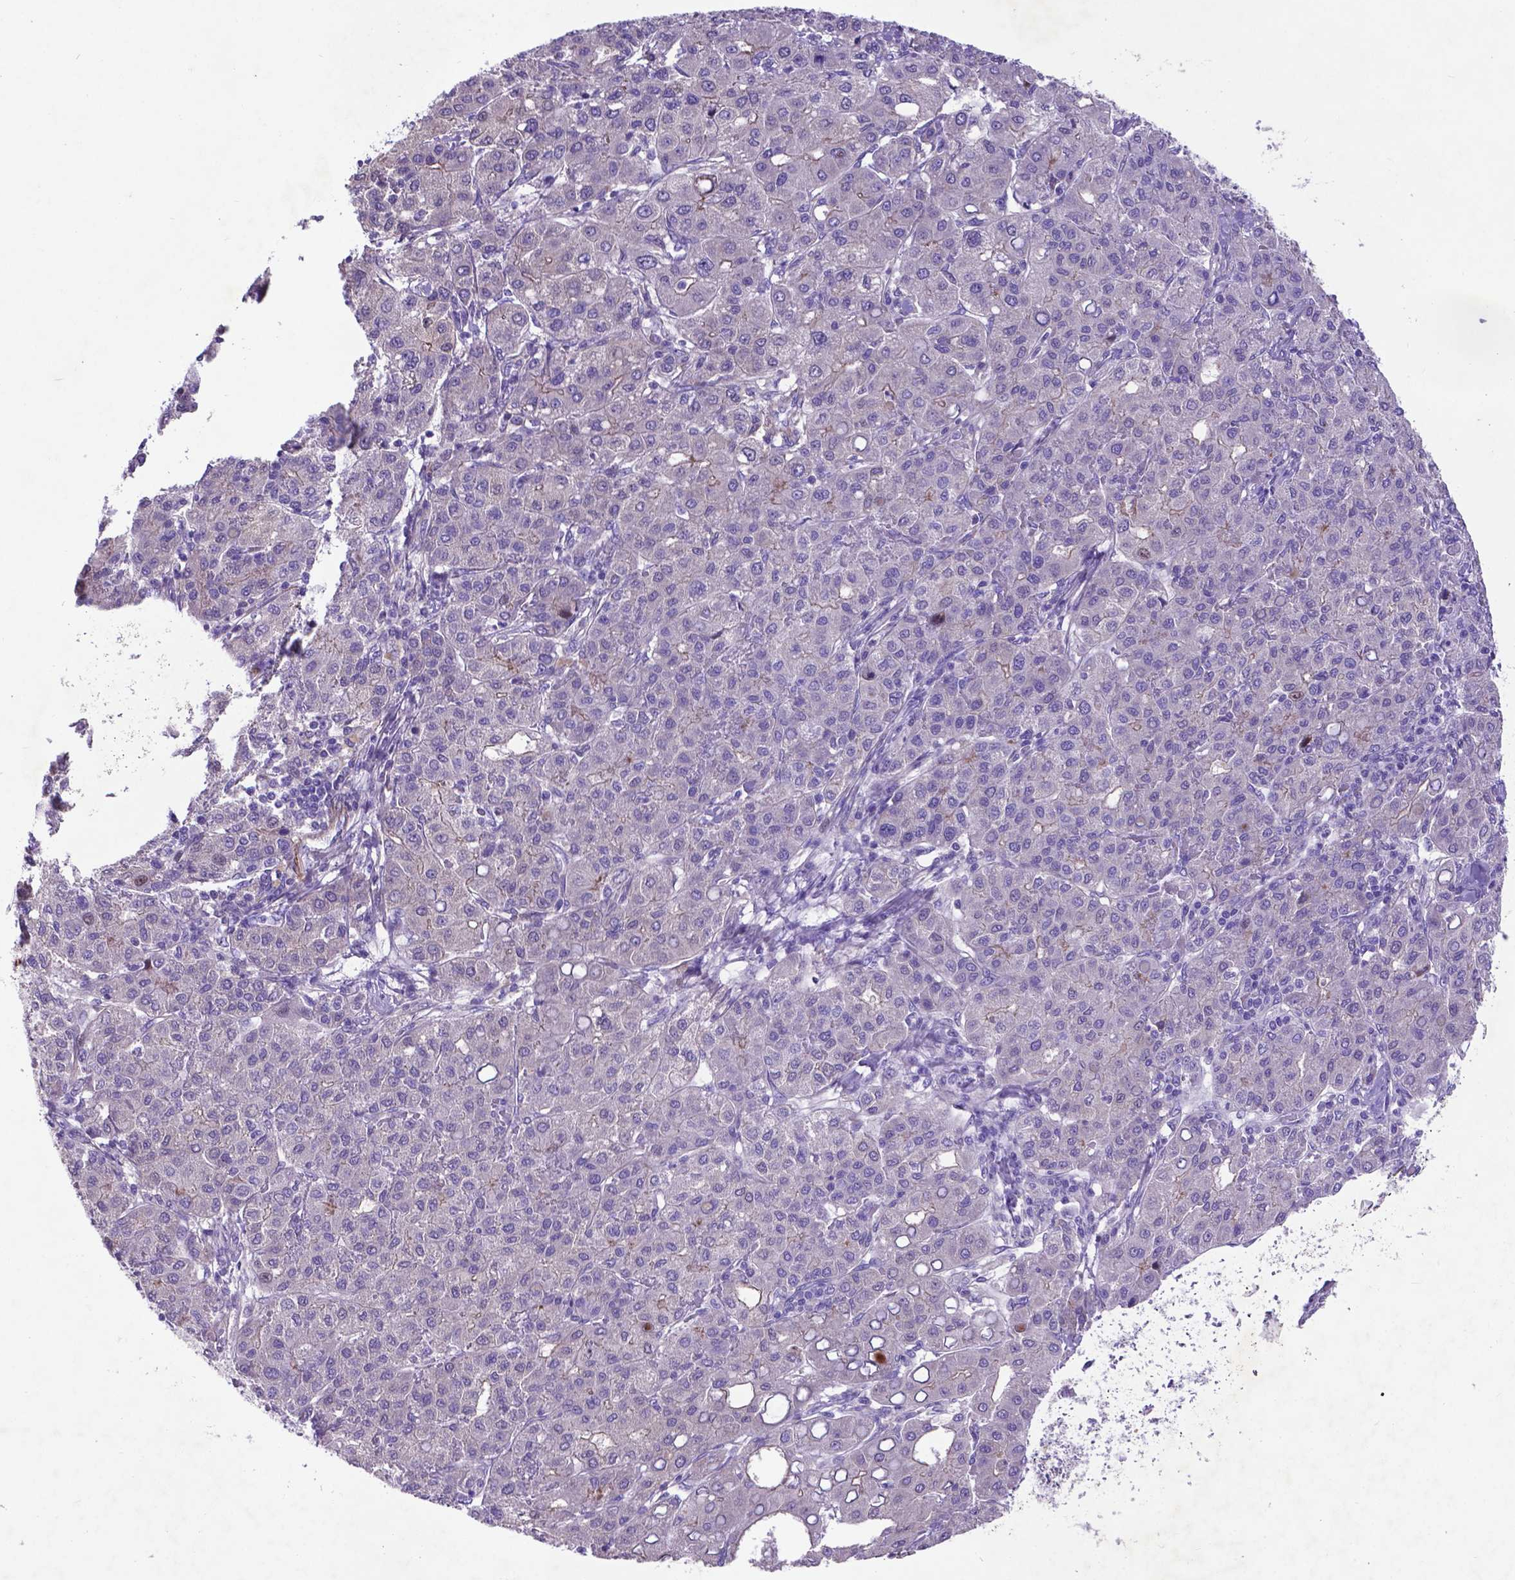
{"staining": {"intensity": "negative", "quantity": "none", "location": "none"}, "tissue": "liver cancer", "cell_type": "Tumor cells", "image_type": "cancer", "snomed": [{"axis": "morphology", "description": "Carcinoma, Hepatocellular, NOS"}, {"axis": "topography", "description": "Liver"}], "caption": "DAB immunohistochemical staining of liver cancer (hepatocellular carcinoma) displays no significant staining in tumor cells.", "gene": "PFKFB4", "patient": {"sex": "male", "age": 65}}